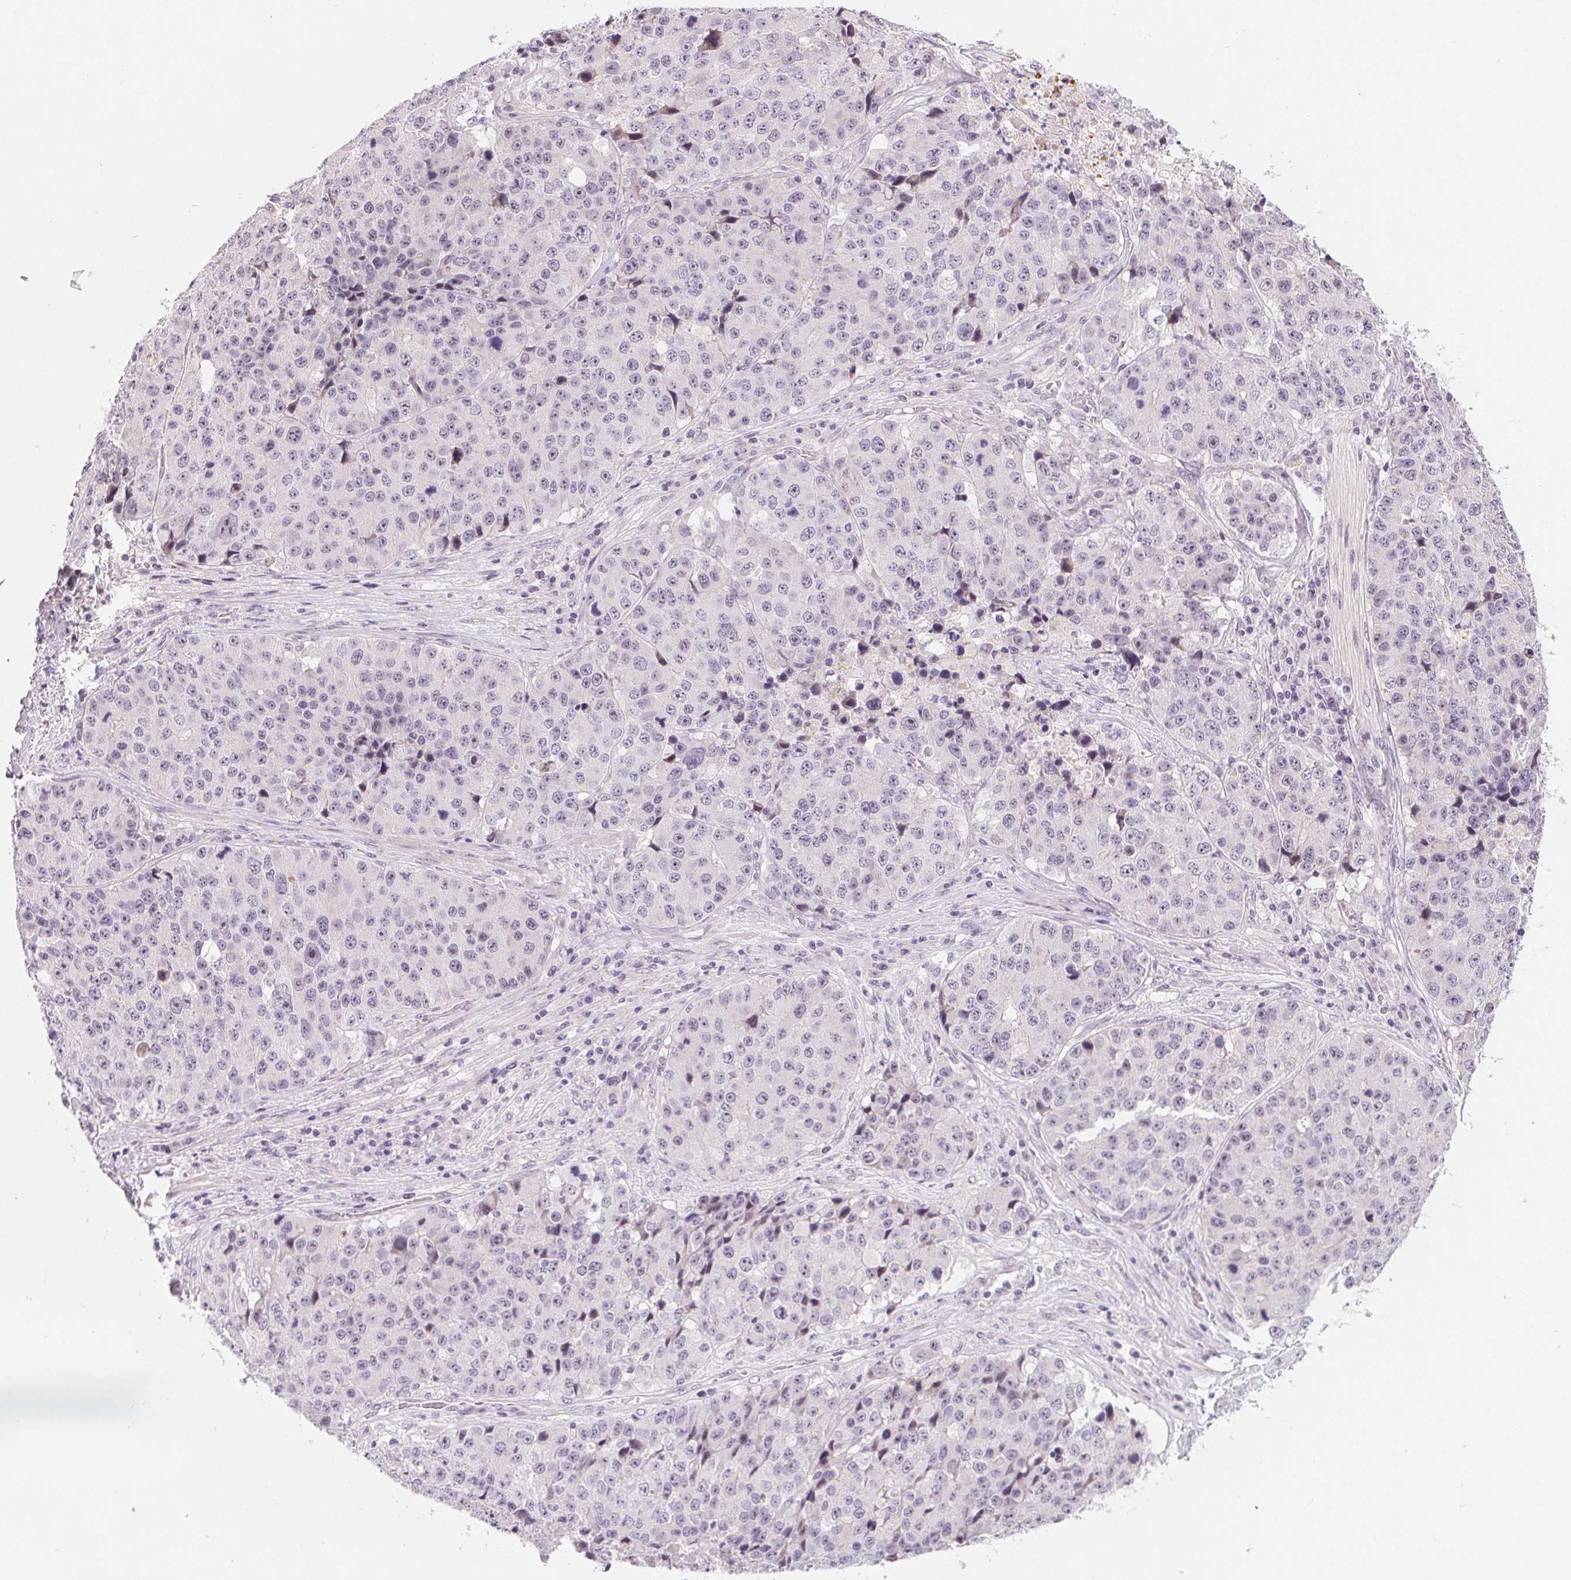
{"staining": {"intensity": "negative", "quantity": "none", "location": "none"}, "tissue": "stomach cancer", "cell_type": "Tumor cells", "image_type": "cancer", "snomed": [{"axis": "morphology", "description": "Adenocarcinoma, NOS"}, {"axis": "topography", "description": "Stomach"}], "caption": "Immunohistochemical staining of human stomach cancer (adenocarcinoma) displays no significant expression in tumor cells.", "gene": "LCA5L", "patient": {"sex": "male", "age": 71}}